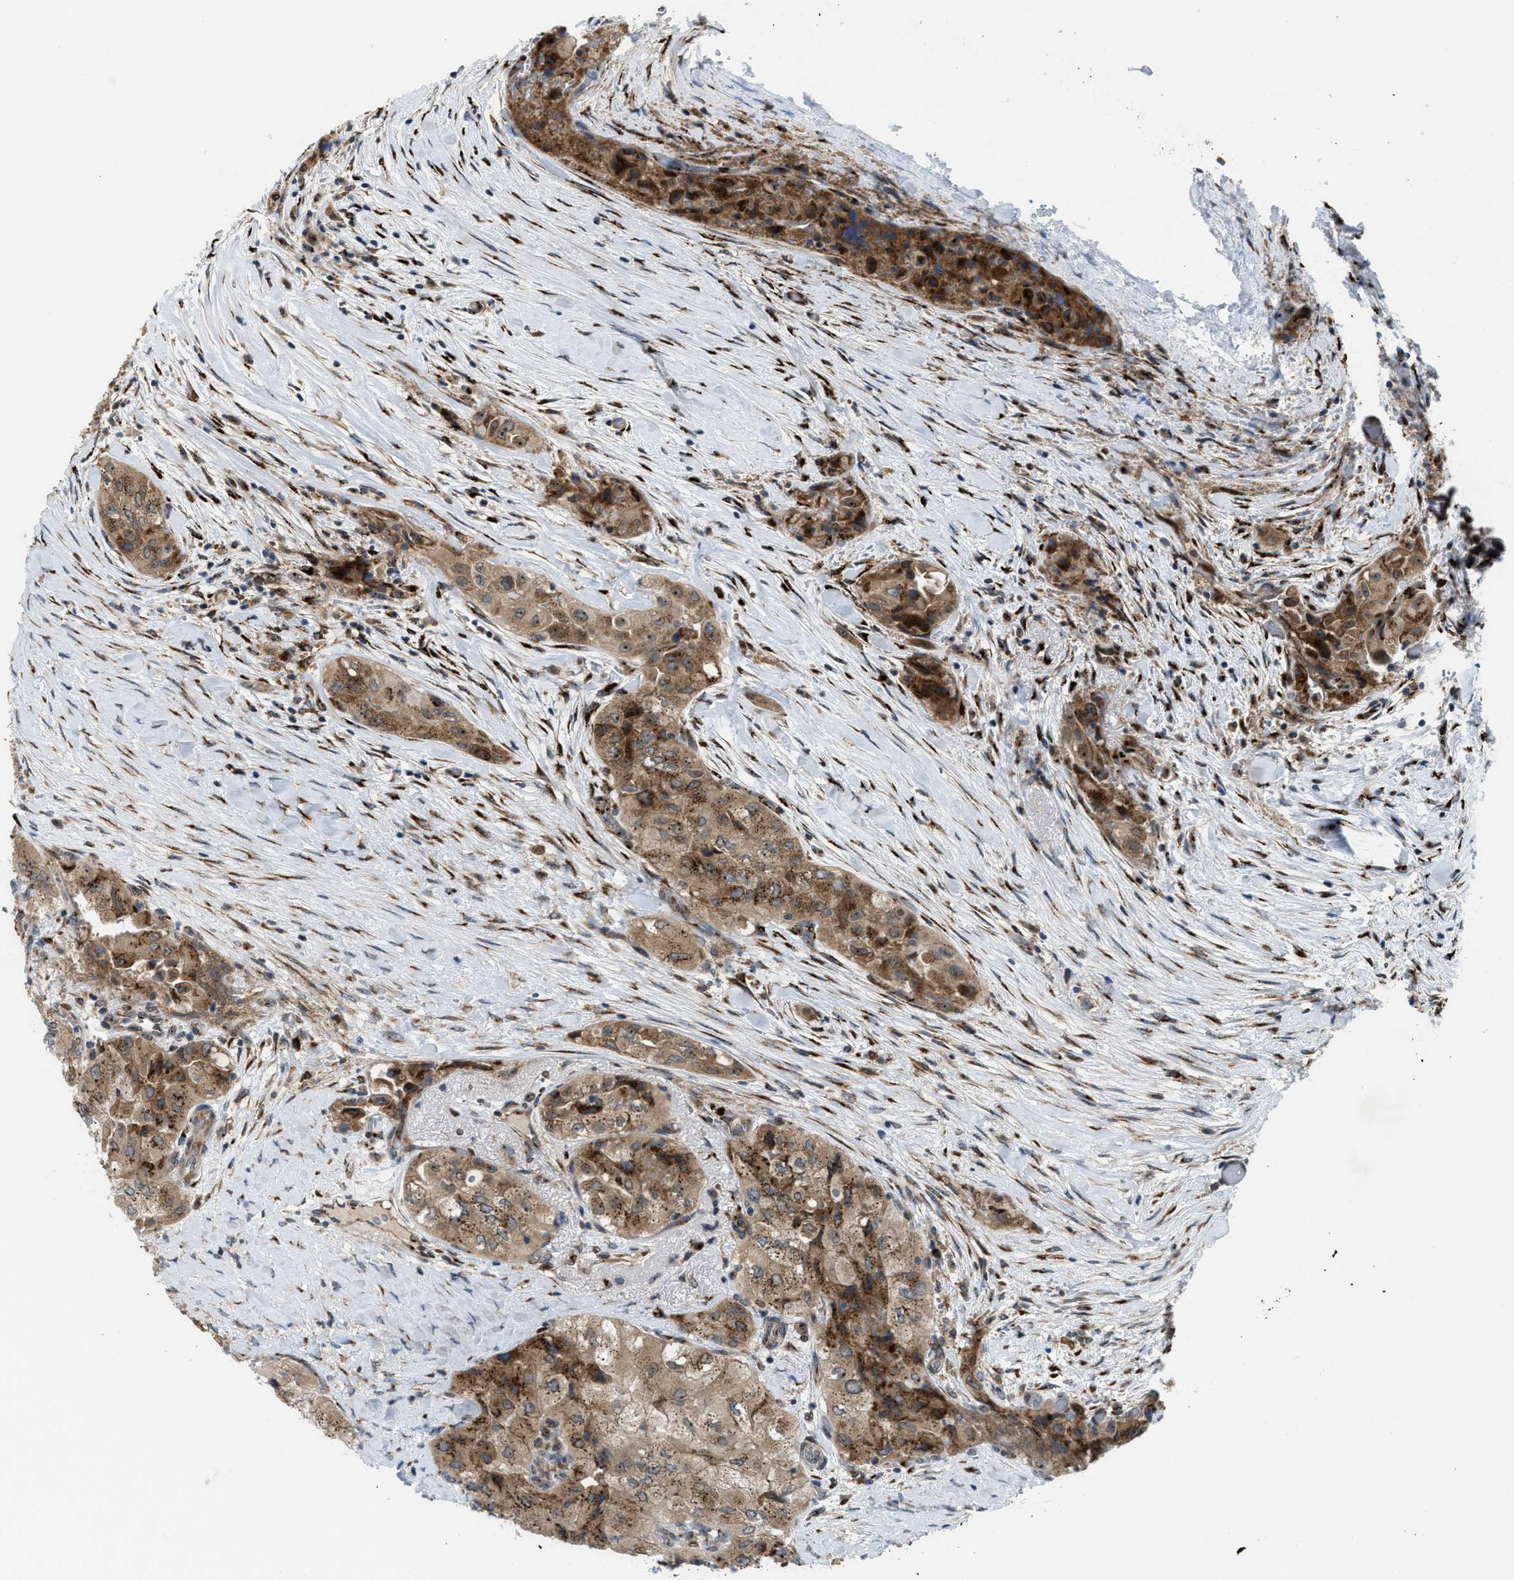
{"staining": {"intensity": "moderate", "quantity": ">75%", "location": "cytoplasmic/membranous"}, "tissue": "thyroid cancer", "cell_type": "Tumor cells", "image_type": "cancer", "snomed": [{"axis": "morphology", "description": "Papillary adenocarcinoma, NOS"}, {"axis": "topography", "description": "Thyroid gland"}], "caption": "Human thyroid cancer stained for a protein (brown) displays moderate cytoplasmic/membranous positive expression in about >75% of tumor cells.", "gene": "SLC38A10", "patient": {"sex": "female", "age": 59}}